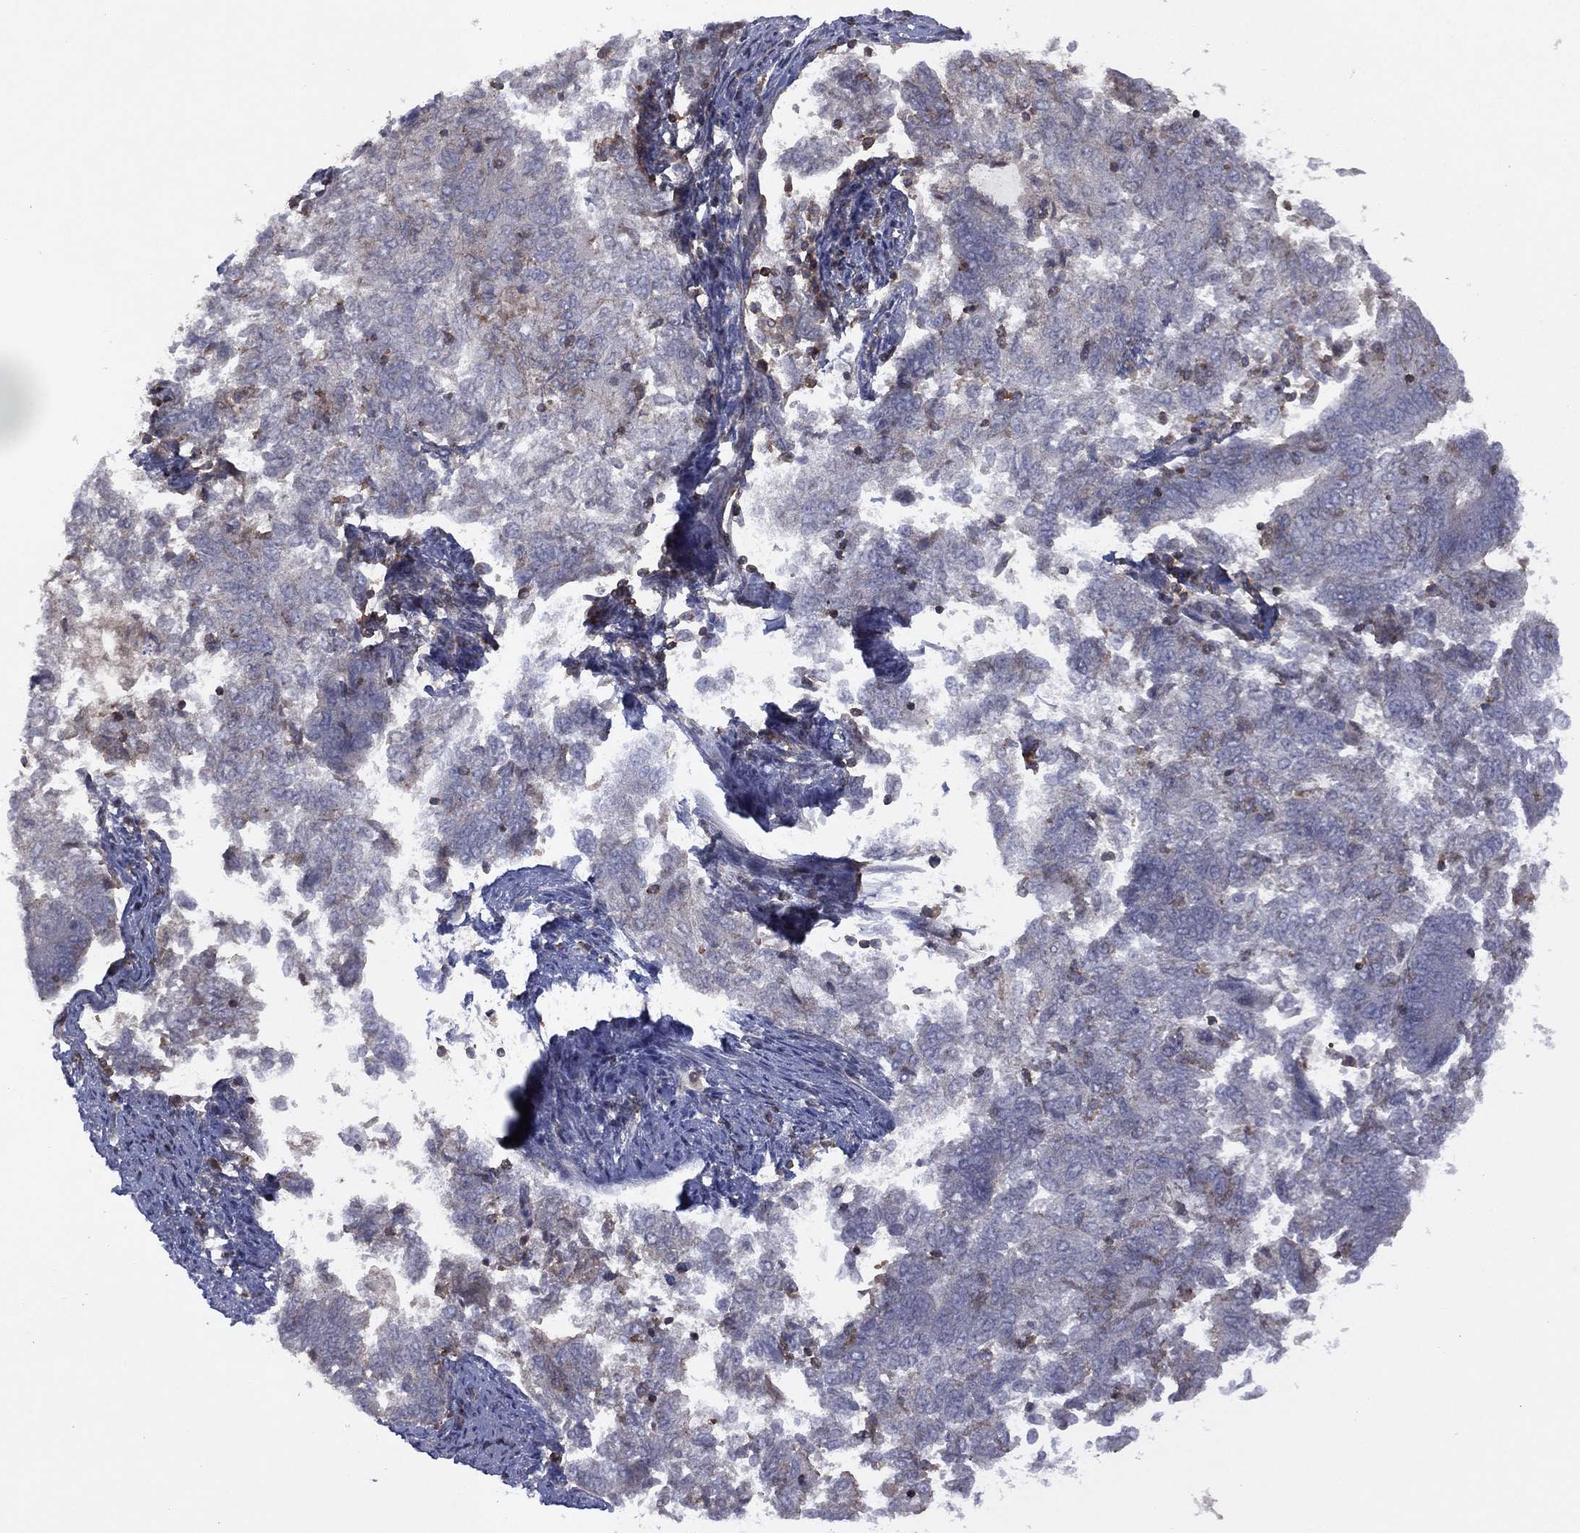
{"staining": {"intensity": "negative", "quantity": "none", "location": "none"}, "tissue": "endometrial cancer", "cell_type": "Tumor cells", "image_type": "cancer", "snomed": [{"axis": "morphology", "description": "Adenocarcinoma, NOS"}, {"axis": "topography", "description": "Endometrium"}], "caption": "Tumor cells are negative for brown protein staining in endometrial cancer (adenocarcinoma).", "gene": "DOCK8", "patient": {"sex": "female", "age": 65}}